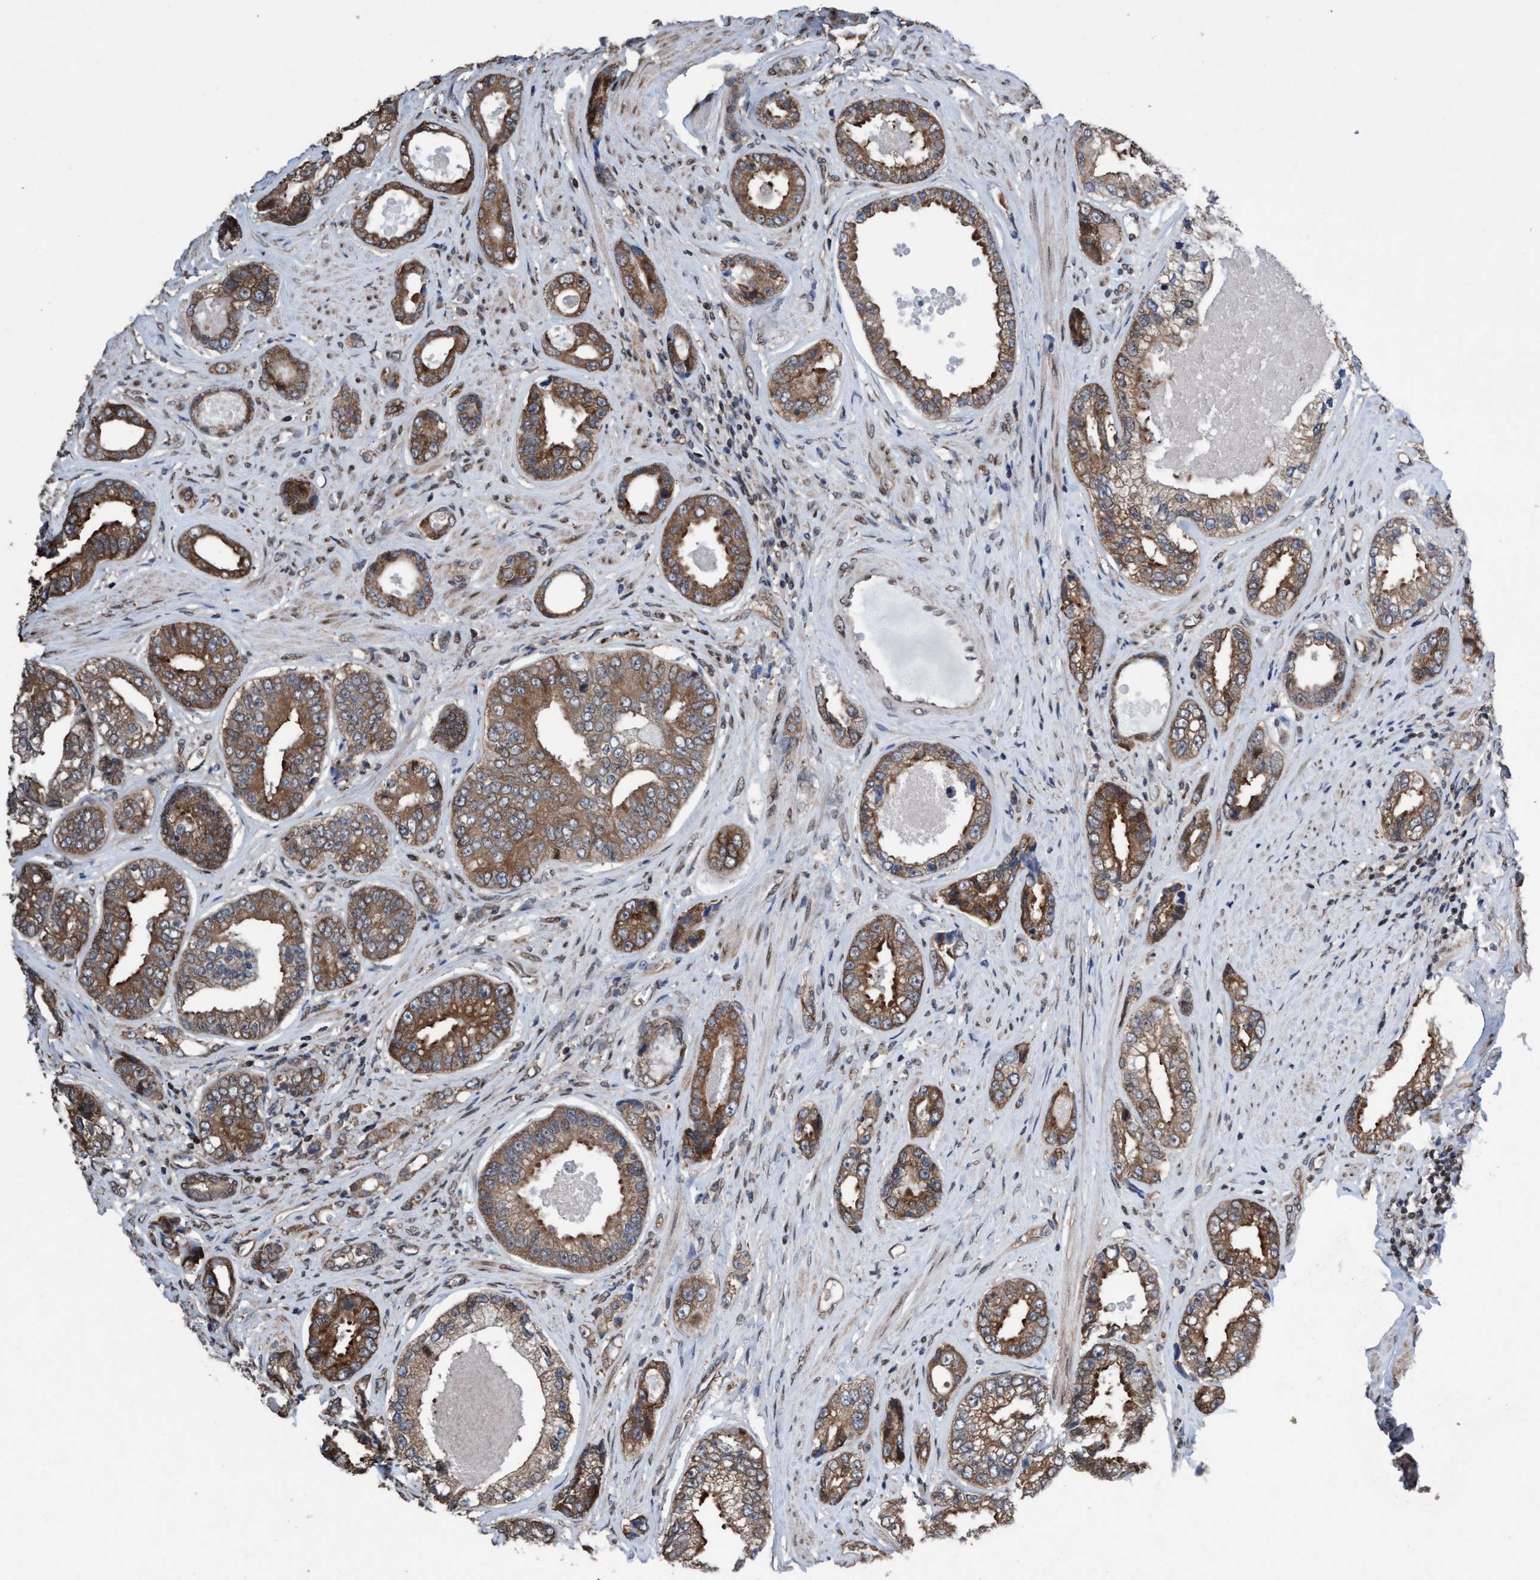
{"staining": {"intensity": "moderate", "quantity": ">75%", "location": "cytoplasmic/membranous"}, "tissue": "prostate cancer", "cell_type": "Tumor cells", "image_type": "cancer", "snomed": [{"axis": "morphology", "description": "Adenocarcinoma, High grade"}, {"axis": "topography", "description": "Prostate"}], "caption": "Prostate adenocarcinoma (high-grade) tissue exhibits moderate cytoplasmic/membranous positivity in about >75% of tumor cells The protein of interest is stained brown, and the nuclei are stained in blue (DAB IHC with brightfield microscopy, high magnification).", "gene": "METAP2", "patient": {"sex": "male", "age": 61}}